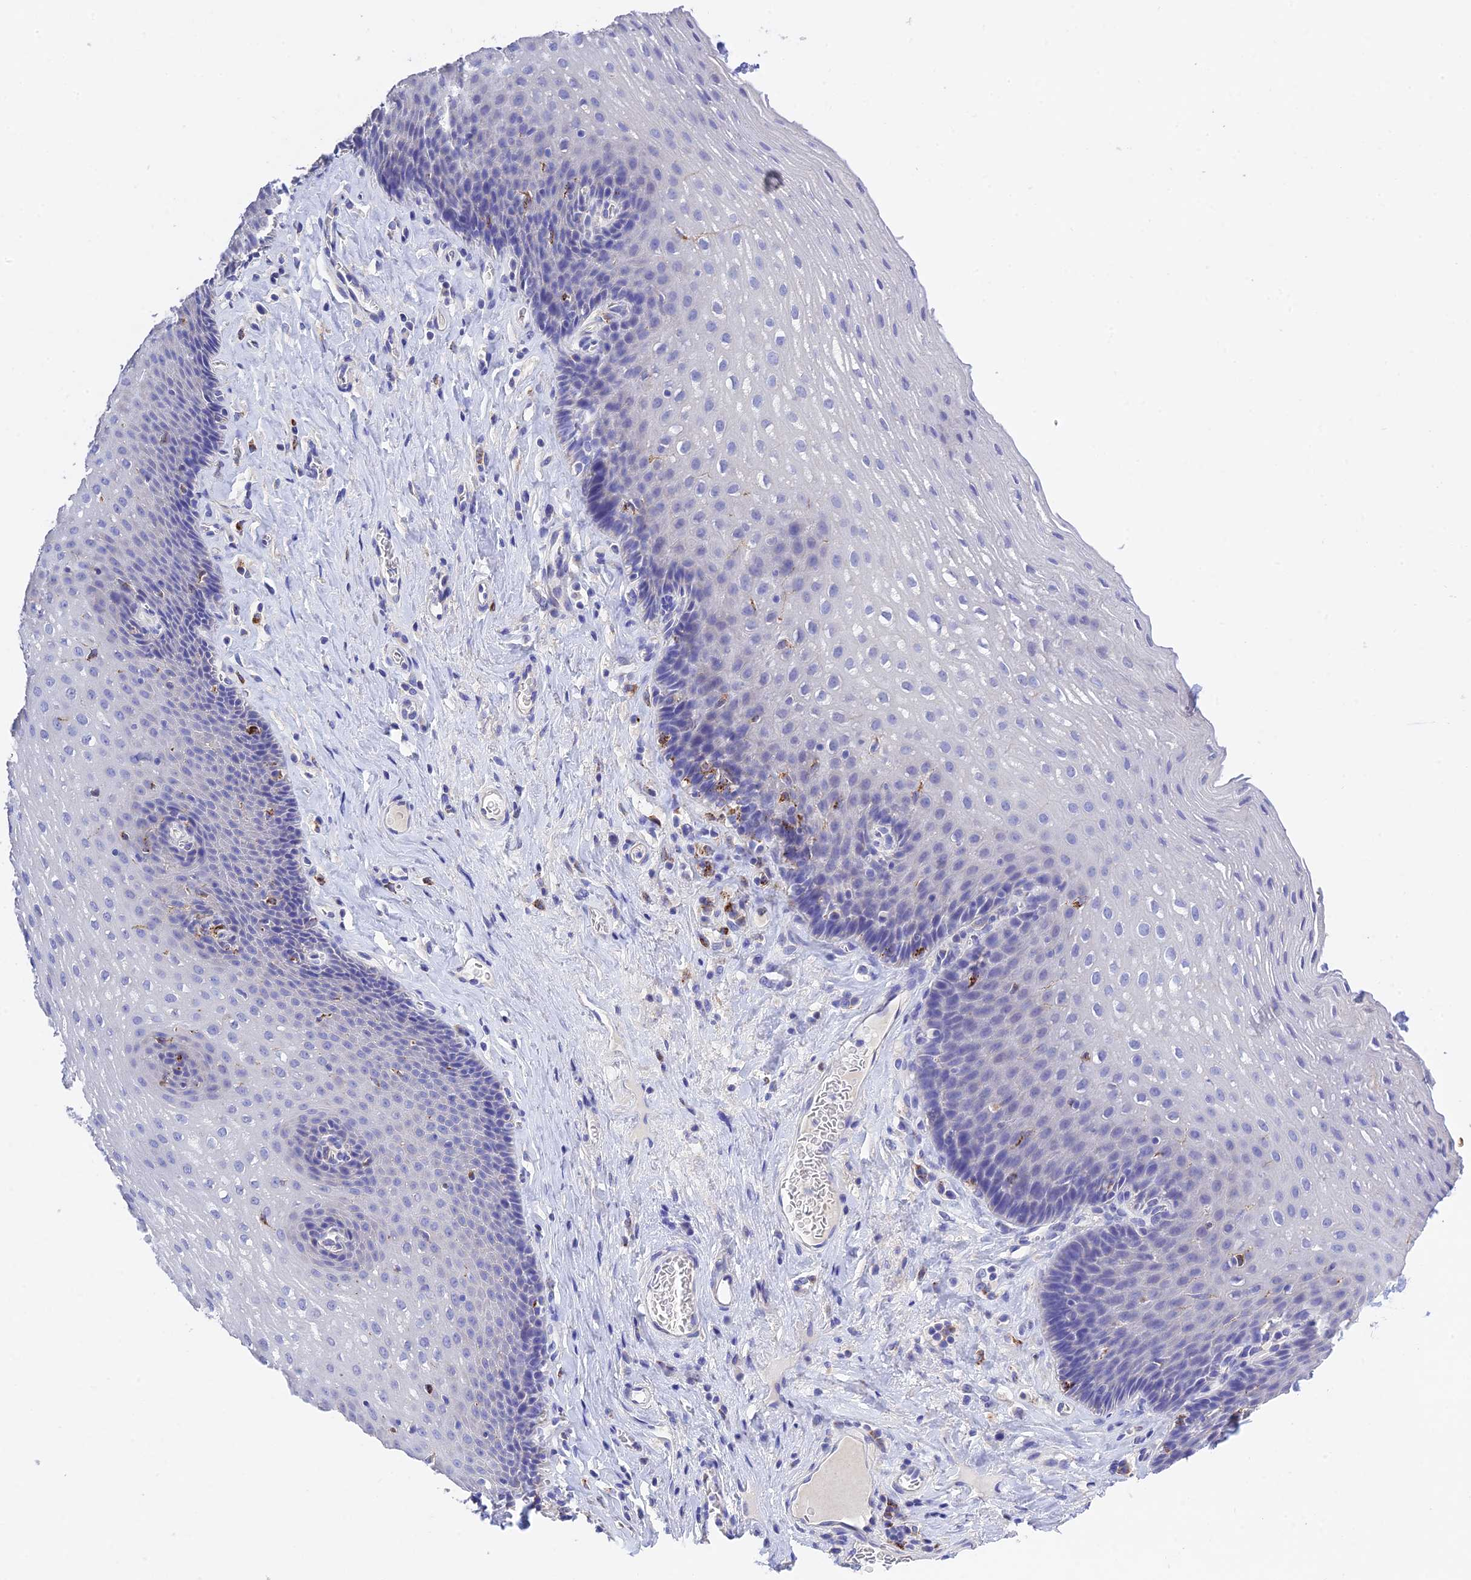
{"staining": {"intensity": "negative", "quantity": "none", "location": "none"}, "tissue": "esophagus", "cell_type": "Squamous epithelial cells", "image_type": "normal", "snomed": [{"axis": "morphology", "description": "Normal tissue, NOS"}, {"axis": "topography", "description": "Esophagus"}], "caption": "There is no significant staining in squamous epithelial cells of esophagus. The staining is performed using DAB brown chromogen with nuclei counter-stained in using hematoxylin.", "gene": "MS4A5", "patient": {"sex": "female", "age": 66}}